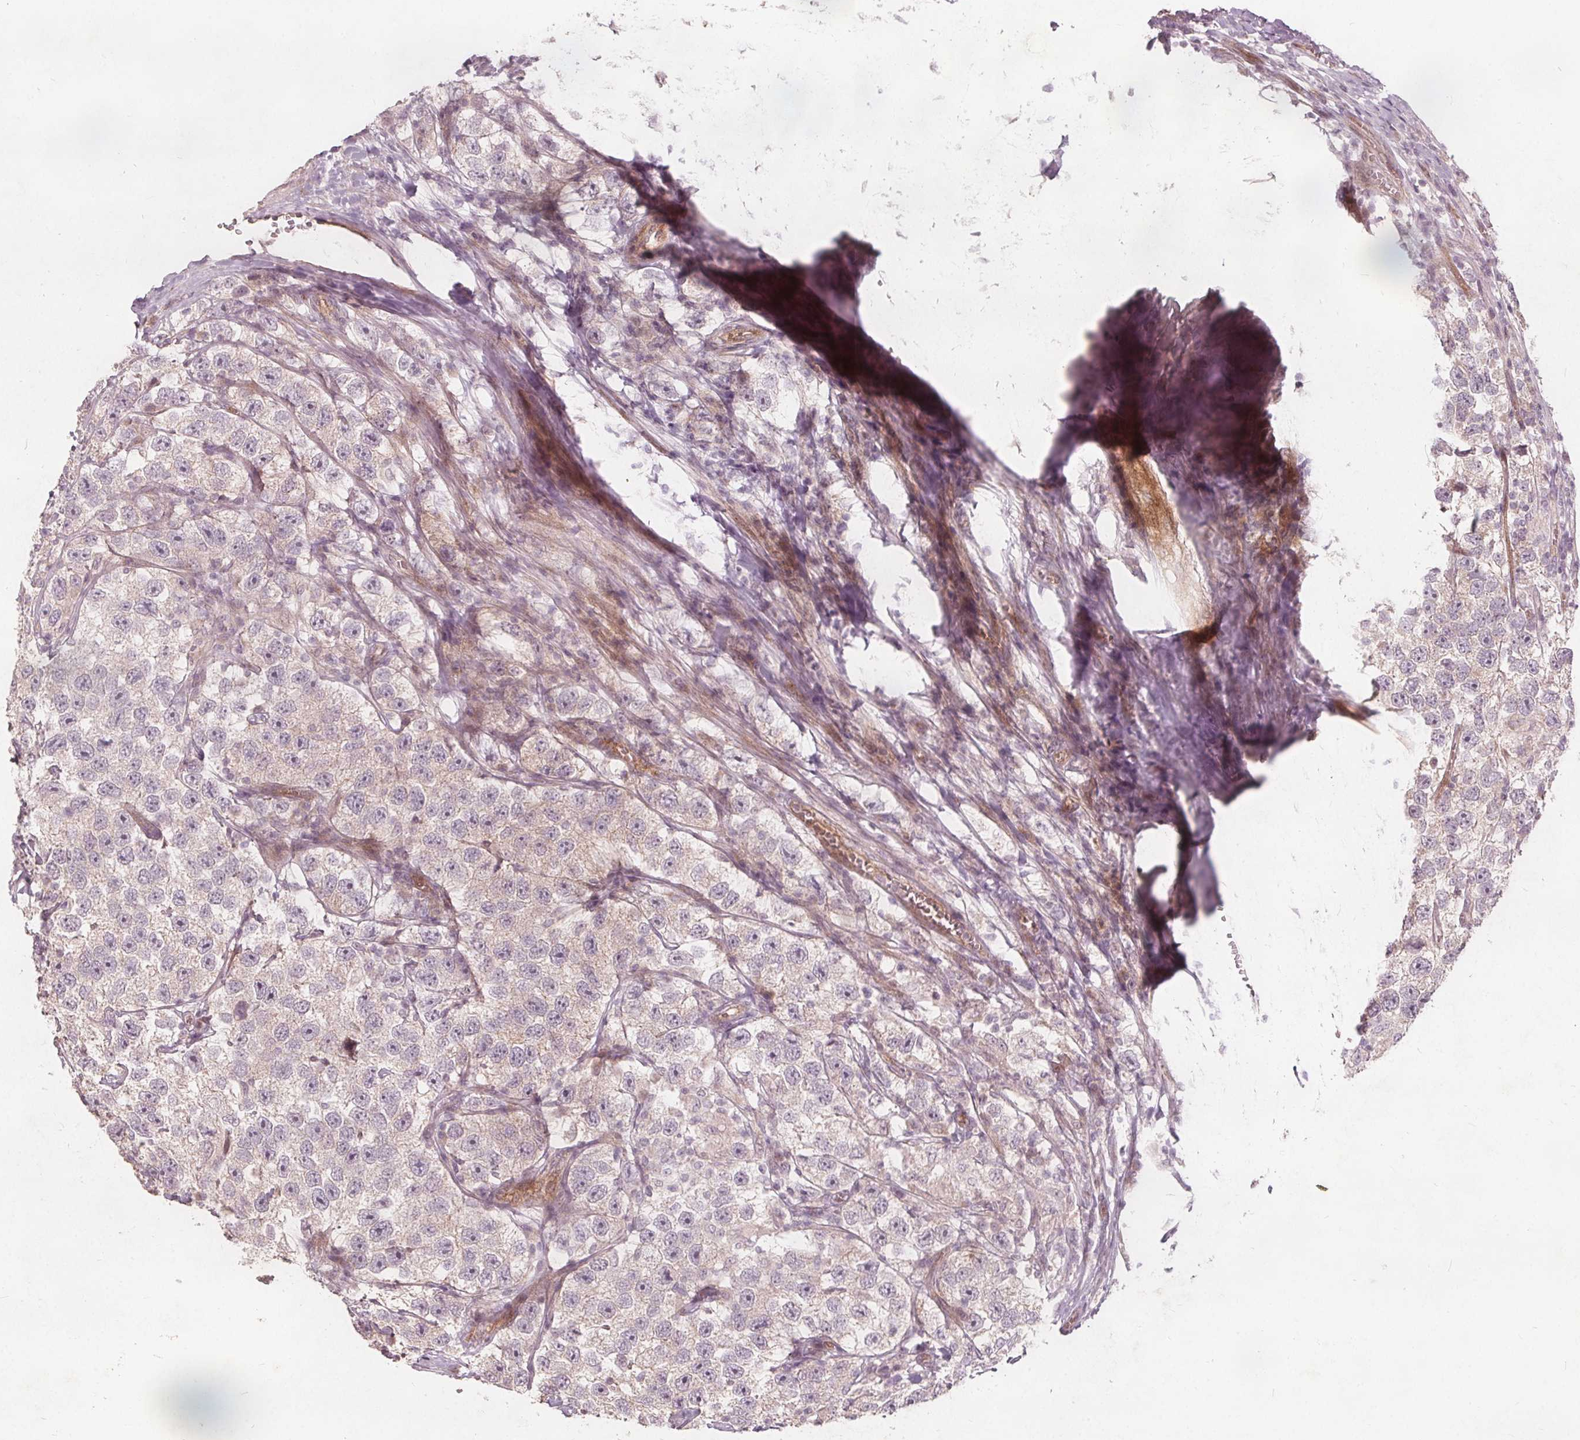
{"staining": {"intensity": "negative", "quantity": "none", "location": "none"}, "tissue": "testis cancer", "cell_type": "Tumor cells", "image_type": "cancer", "snomed": [{"axis": "morphology", "description": "Seminoma, NOS"}, {"axis": "topography", "description": "Testis"}], "caption": "The immunohistochemistry photomicrograph has no significant staining in tumor cells of testis seminoma tissue.", "gene": "PTPRT", "patient": {"sex": "male", "age": 26}}